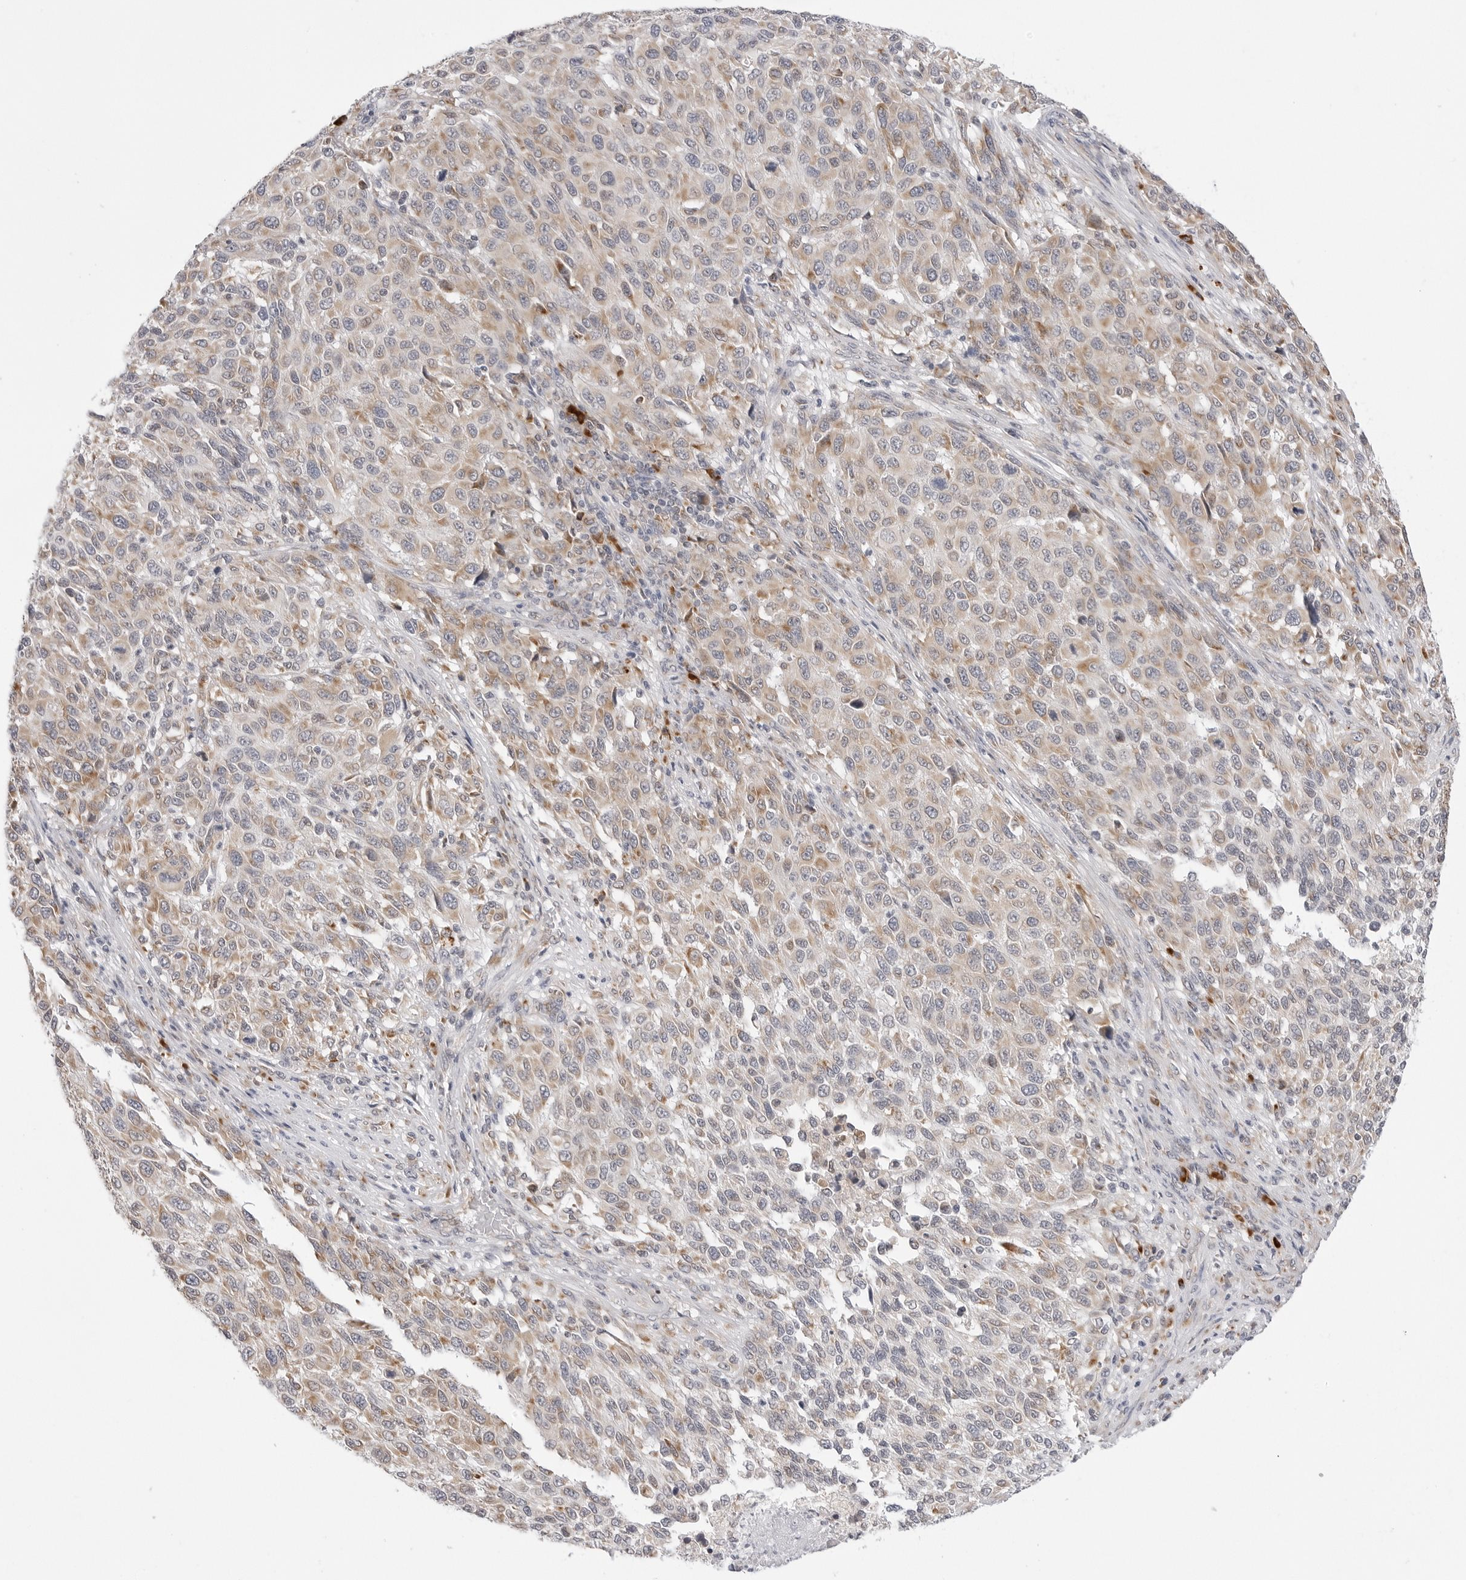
{"staining": {"intensity": "weak", "quantity": "25%-75%", "location": "cytoplasmic/membranous"}, "tissue": "melanoma", "cell_type": "Tumor cells", "image_type": "cancer", "snomed": [{"axis": "morphology", "description": "Malignant melanoma, Metastatic site"}, {"axis": "topography", "description": "Lymph node"}], "caption": "Human malignant melanoma (metastatic site) stained with a brown dye exhibits weak cytoplasmic/membranous positive expression in about 25%-75% of tumor cells.", "gene": "RPN1", "patient": {"sex": "male", "age": 61}}